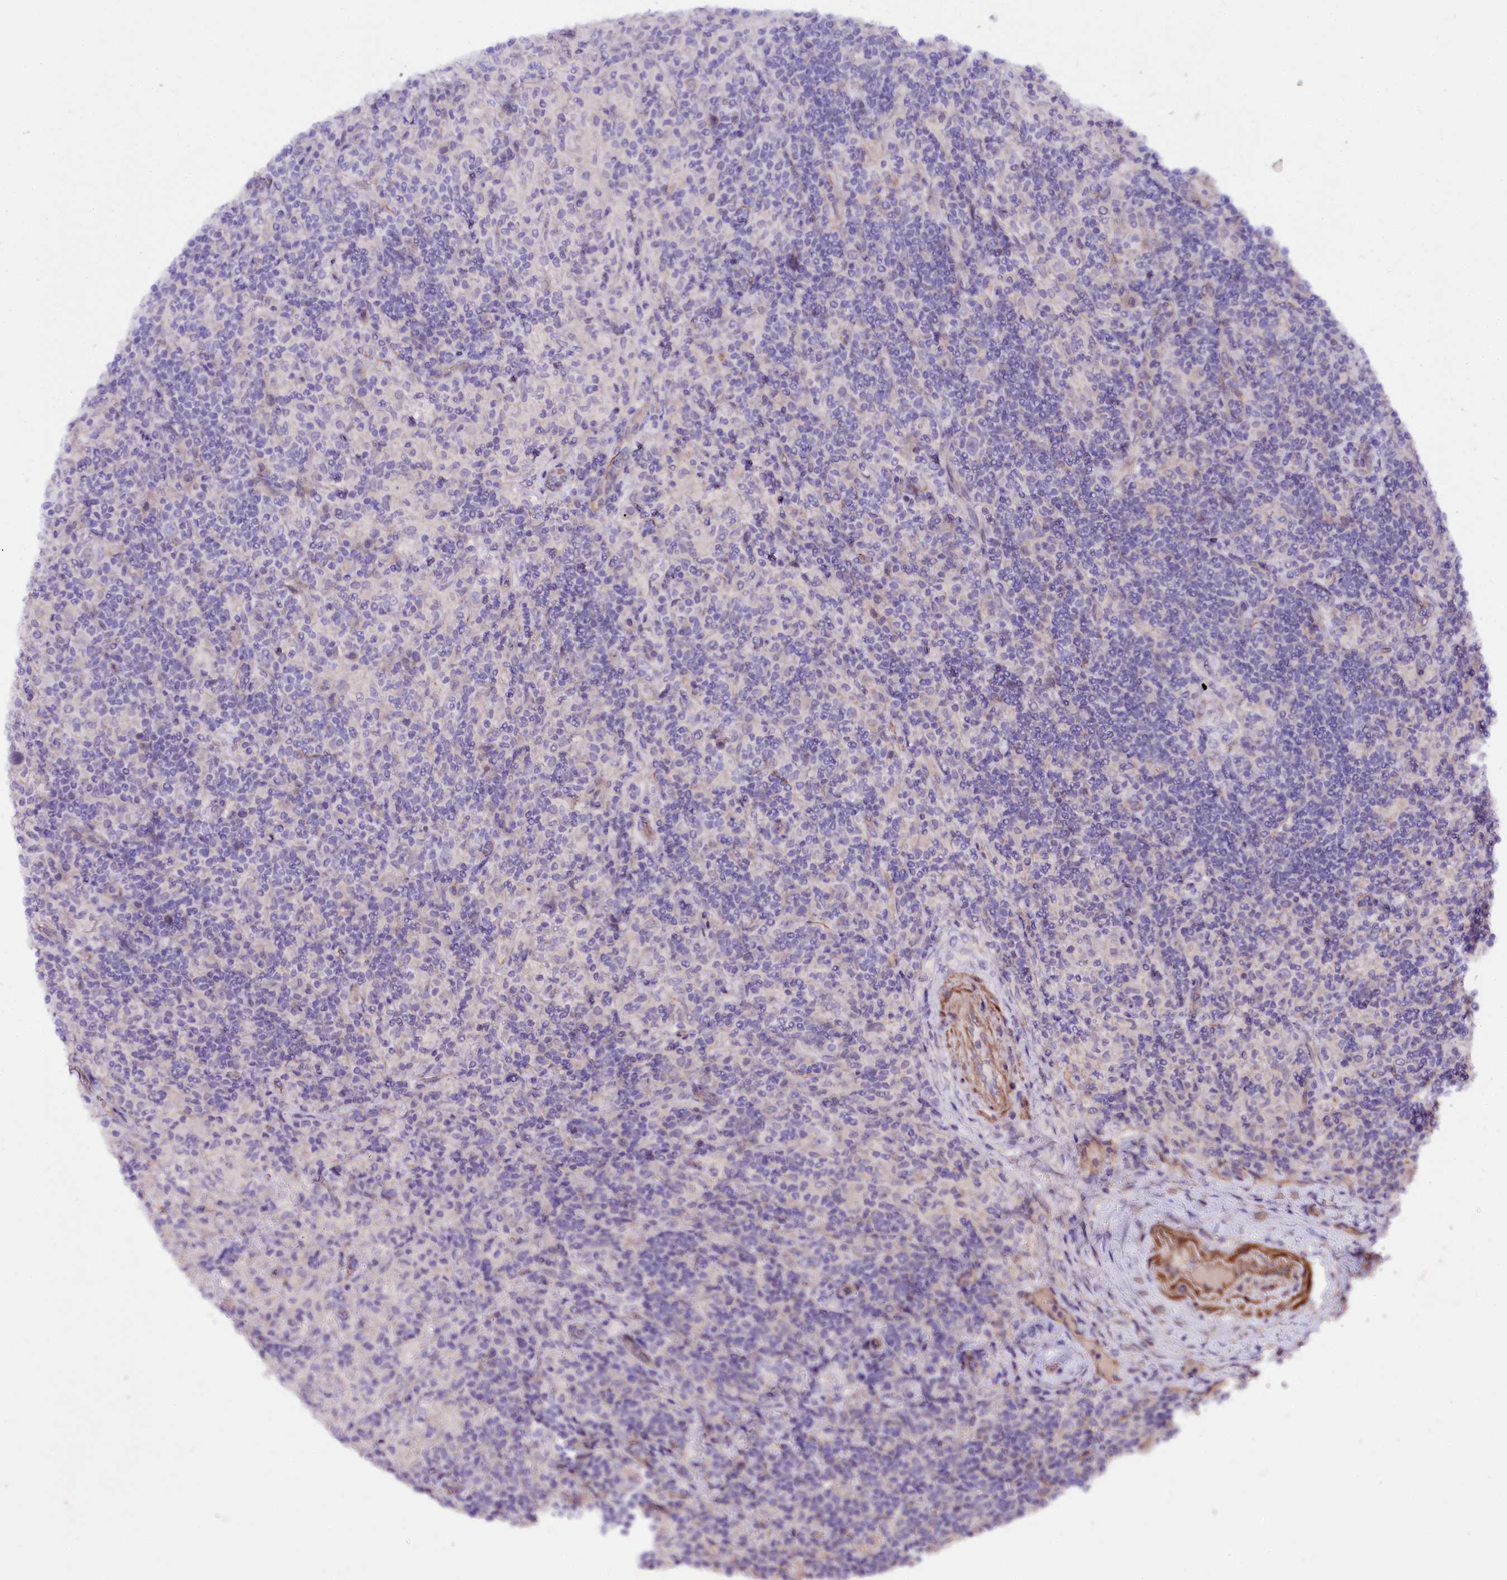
{"staining": {"intensity": "negative", "quantity": "none", "location": "none"}, "tissue": "lymphoma", "cell_type": "Tumor cells", "image_type": "cancer", "snomed": [{"axis": "morphology", "description": "Hodgkin's disease, NOS"}, {"axis": "topography", "description": "Lymph node"}], "caption": "IHC of human Hodgkin's disease displays no expression in tumor cells. Brightfield microscopy of immunohistochemistry (IHC) stained with DAB (brown) and hematoxylin (blue), captured at high magnification.", "gene": "SLC7A1", "patient": {"sex": "male", "age": 70}}